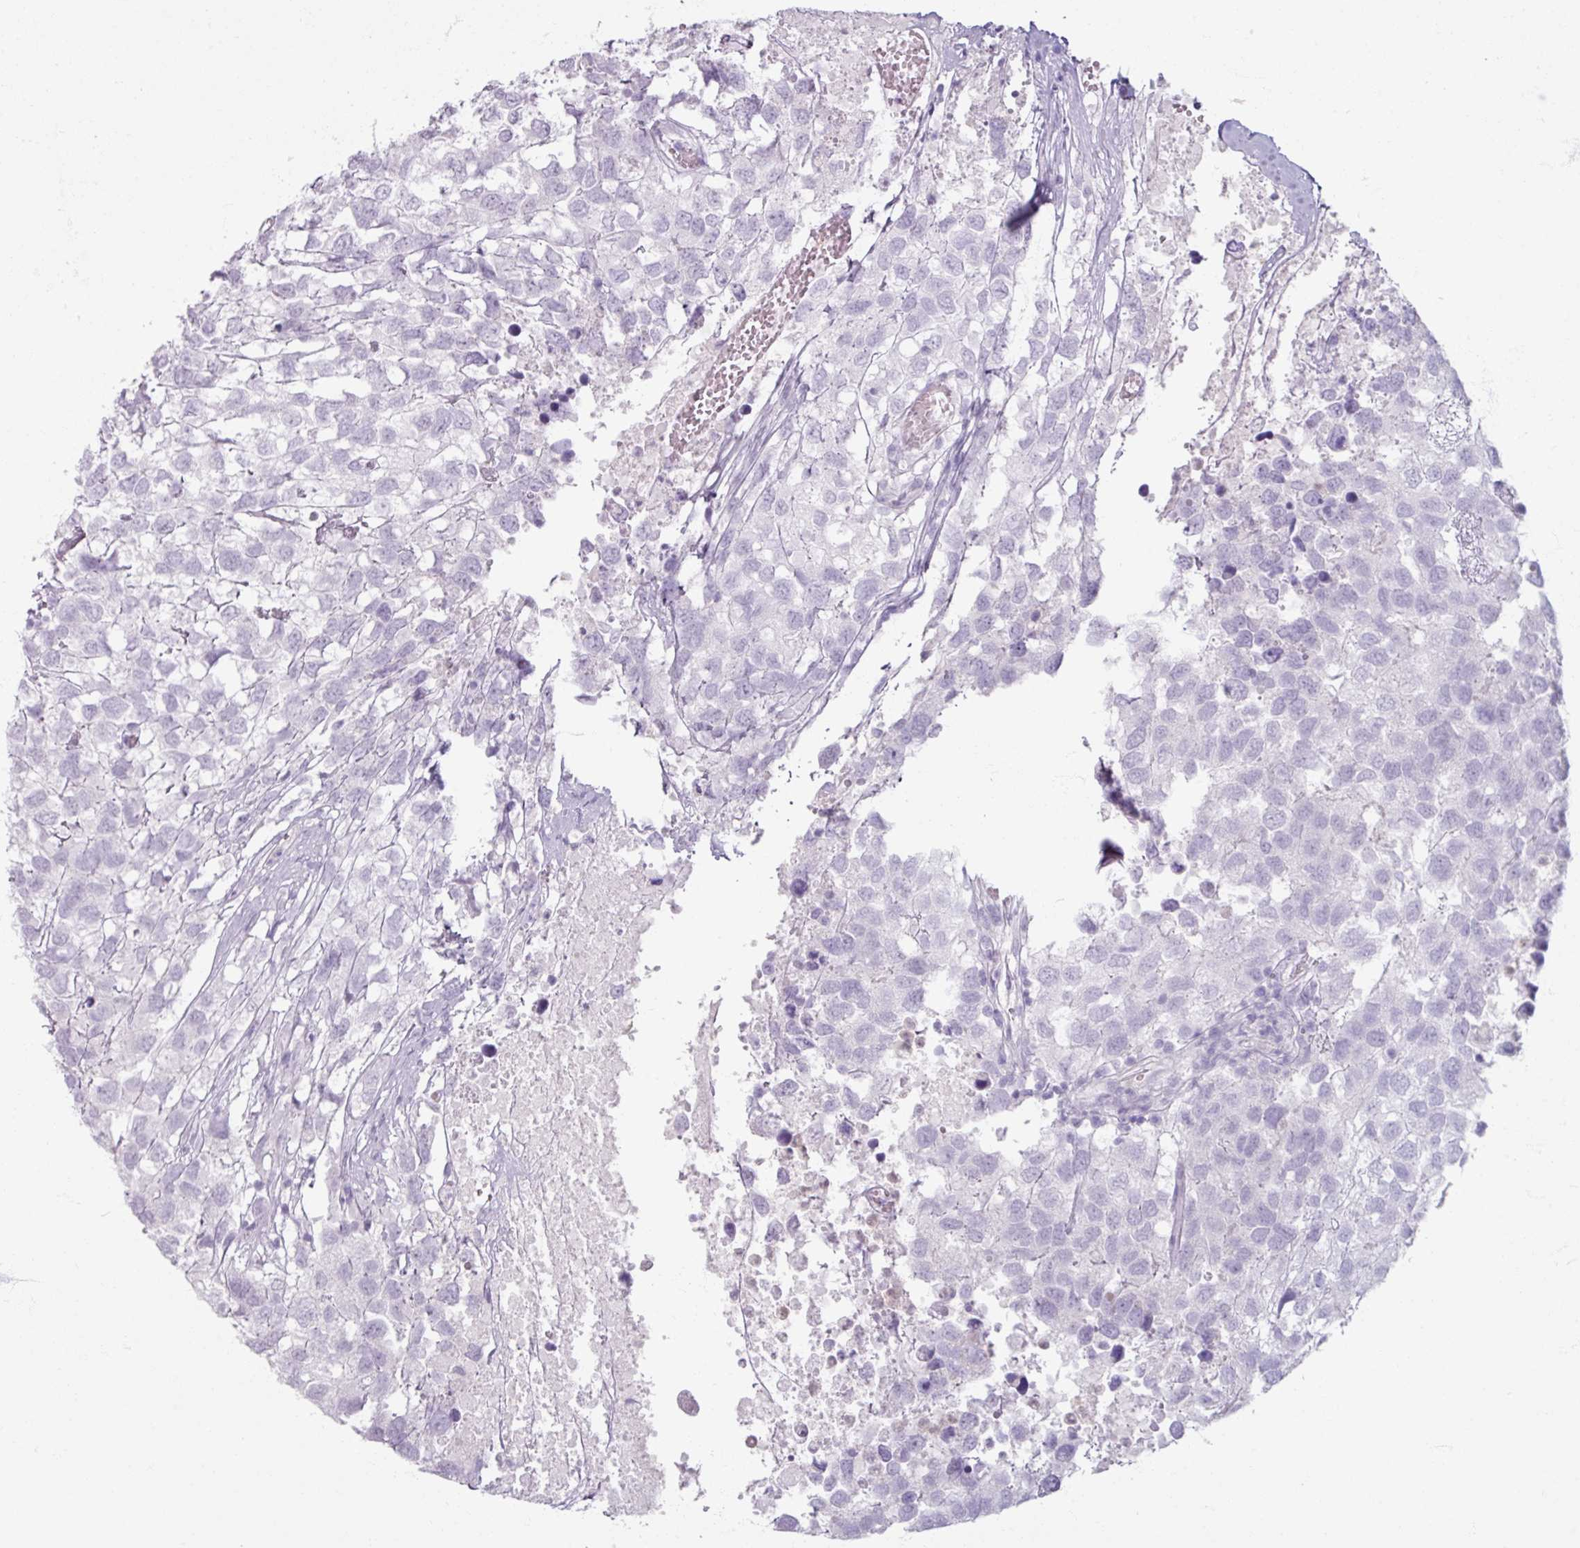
{"staining": {"intensity": "negative", "quantity": "none", "location": "none"}, "tissue": "testis cancer", "cell_type": "Tumor cells", "image_type": "cancer", "snomed": [{"axis": "morphology", "description": "Carcinoma, Embryonal, NOS"}, {"axis": "topography", "description": "Testis"}], "caption": "Immunohistochemistry (IHC) histopathology image of neoplastic tissue: human embryonal carcinoma (testis) stained with DAB (3,3'-diaminobenzidine) reveals no significant protein positivity in tumor cells.", "gene": "ARG1", "patient": {"sex": "male", "age": 83}}